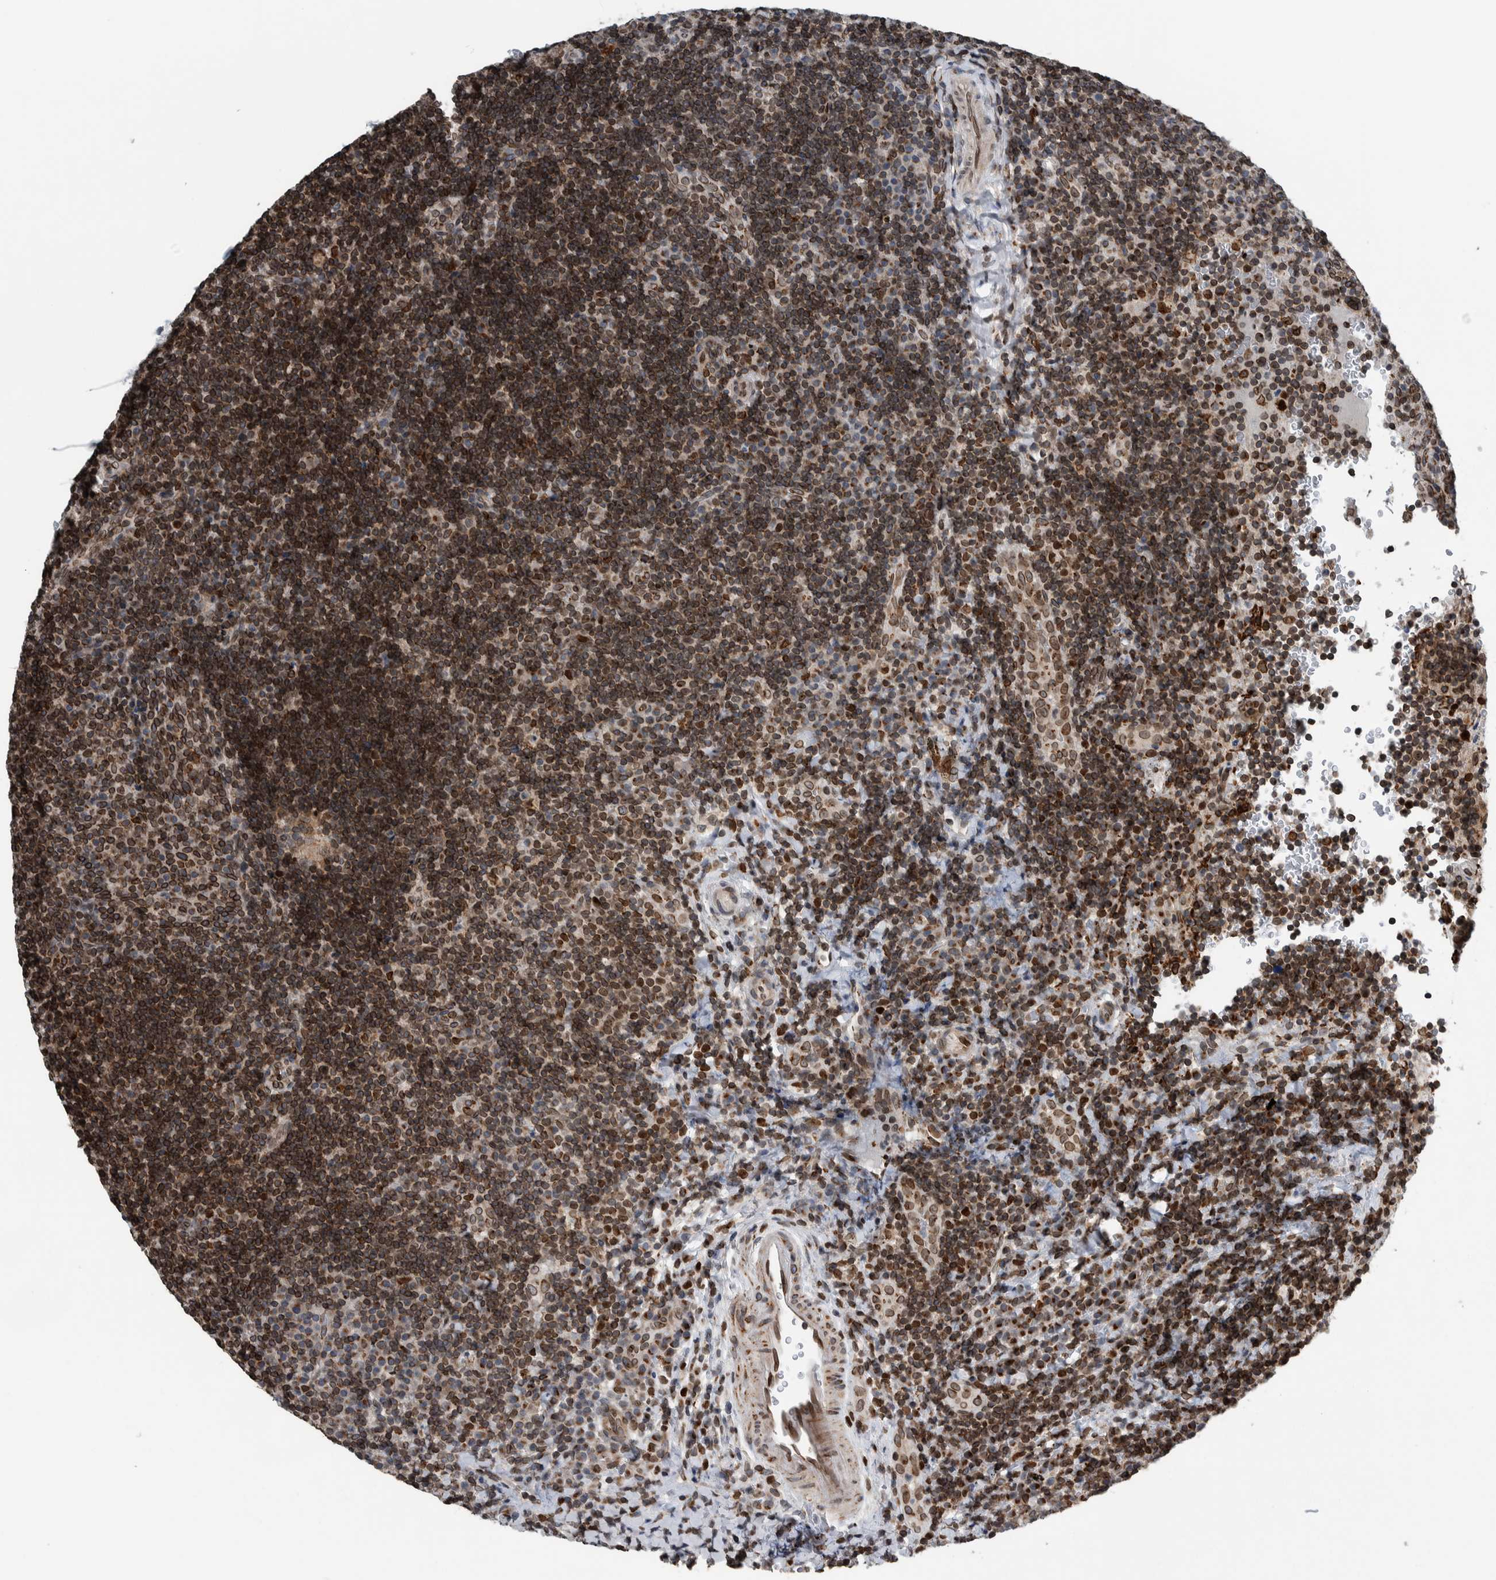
{"staining": {"intensity": "moderate", "quantity": ">75%", "location": "cytoplasmic/membranous,nuclear"}, "tissue": "lymphoma", "cell_type": "Tumor cells", "image_type": "cancer", "snomed": [{"axis": "morphology", "description": "Malignant lymphoma, non-Hodgkin's type, High grade"}, {"axis": "topography", "description": "Tonsil"}], "caption": "An image of lymphoma stained for a protein demonstrates moderate cytoplasmic/membranous and nuclear brown staining in tumor cells.", "gene": "FAM135B", "patient": {"sex": "female", "age": 36}}